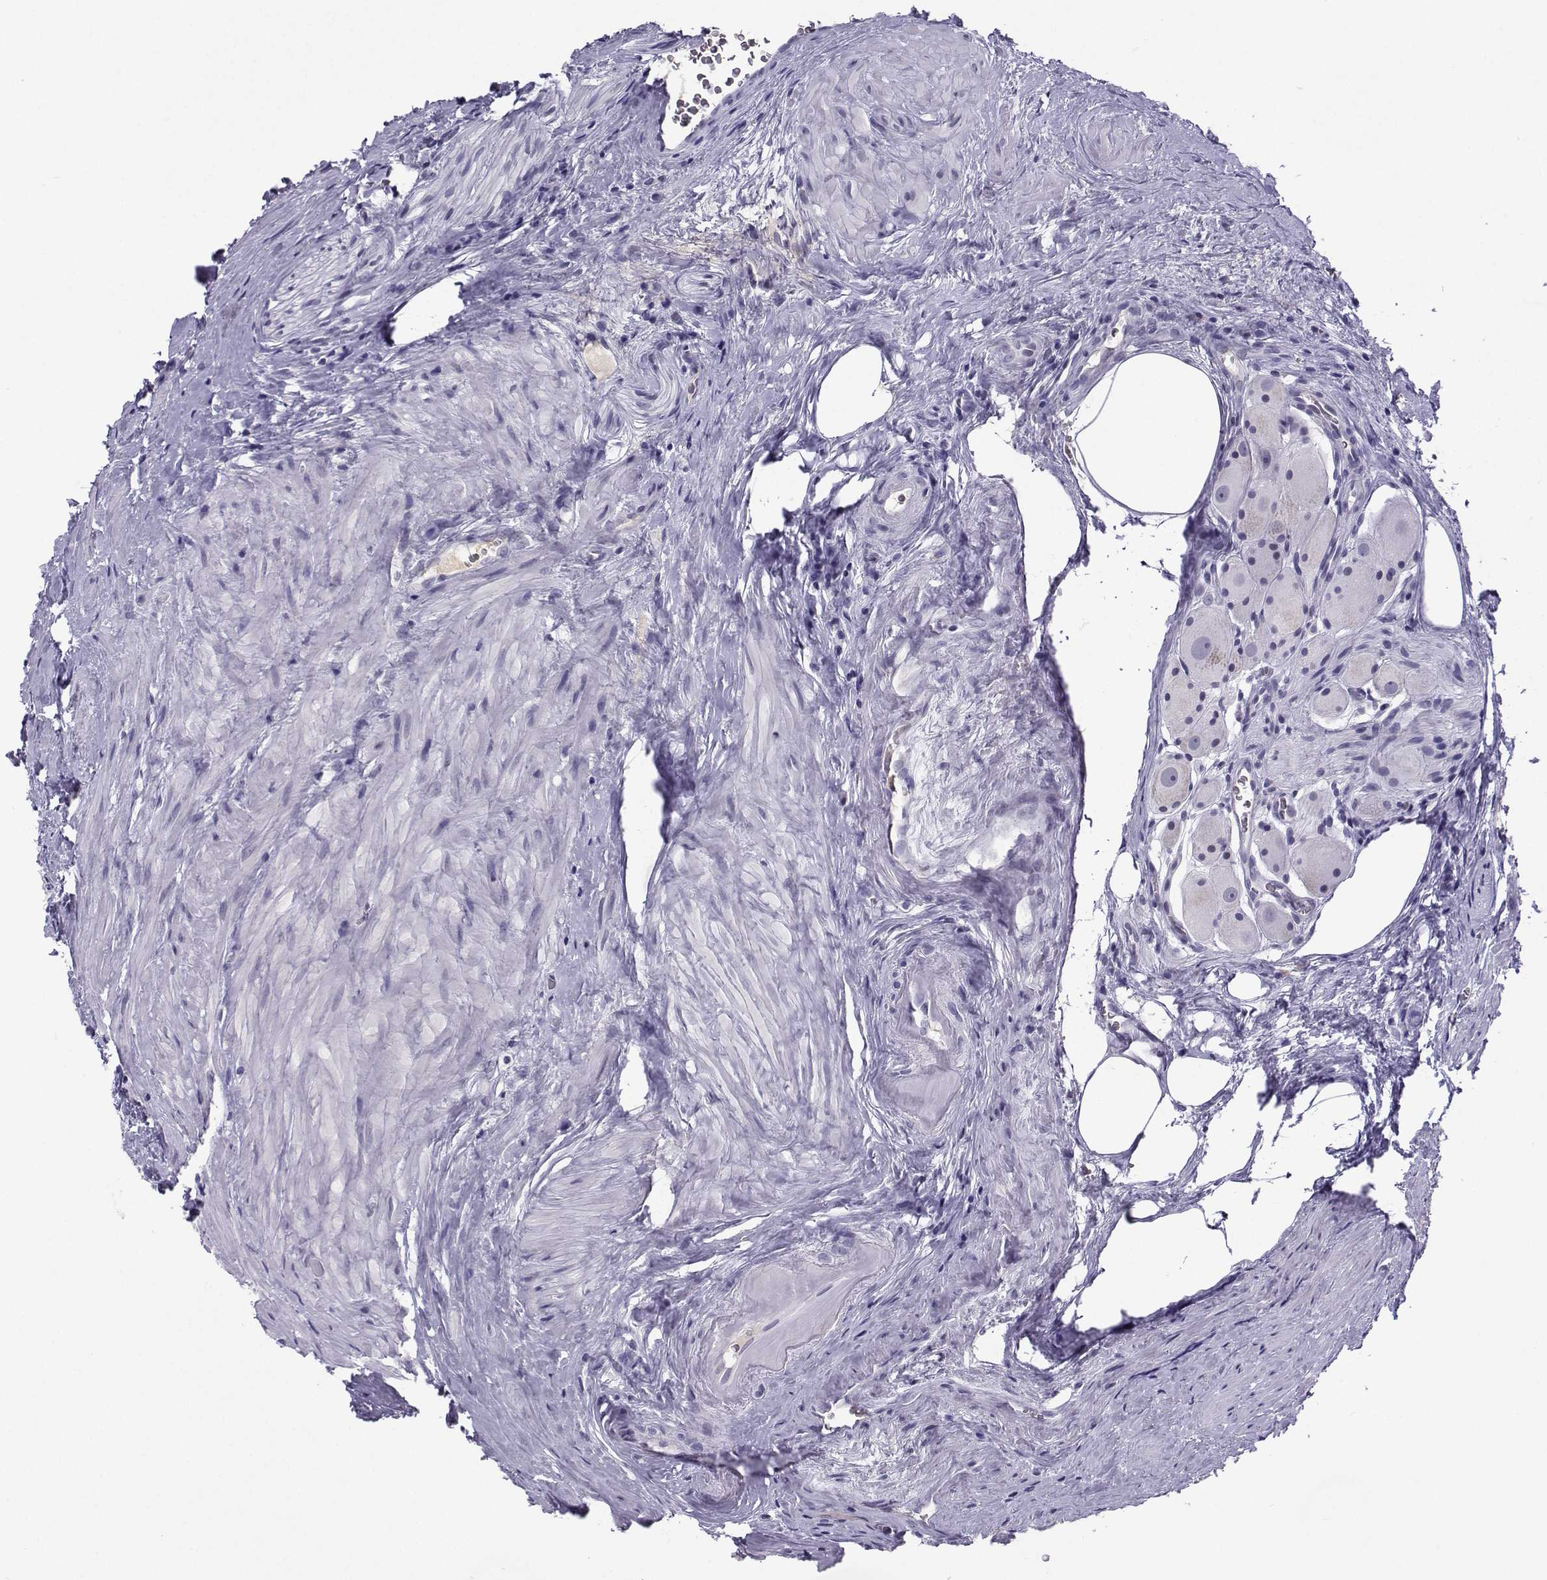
{"staining": {"intensity": "negative", "quantity": "none", "location": "none"}, "tissue": "prostate cancer", "cell_type": "Tumor cells", "image_type": "cancer", "snomed": [{"axis": "morphology", "description": "Adenocarcinoma, NOS"}, {"axis": "morphology", "description": "Adenocarcinoma, High grade"}, {"axis": "topography", "description": "Prostate"}], "caption": "Tumor cells show no significant positivity in adenocarcinoma (prostate). (Stains: DAB (3,3'-diaminobenzidine) immunohistochemistry (IHC) with hematoxylin counter stain, Microscopy: brightfield microscopy at high magnification).", "gene": "LHX1", "patient": {"sex": "male", "age": 64}}